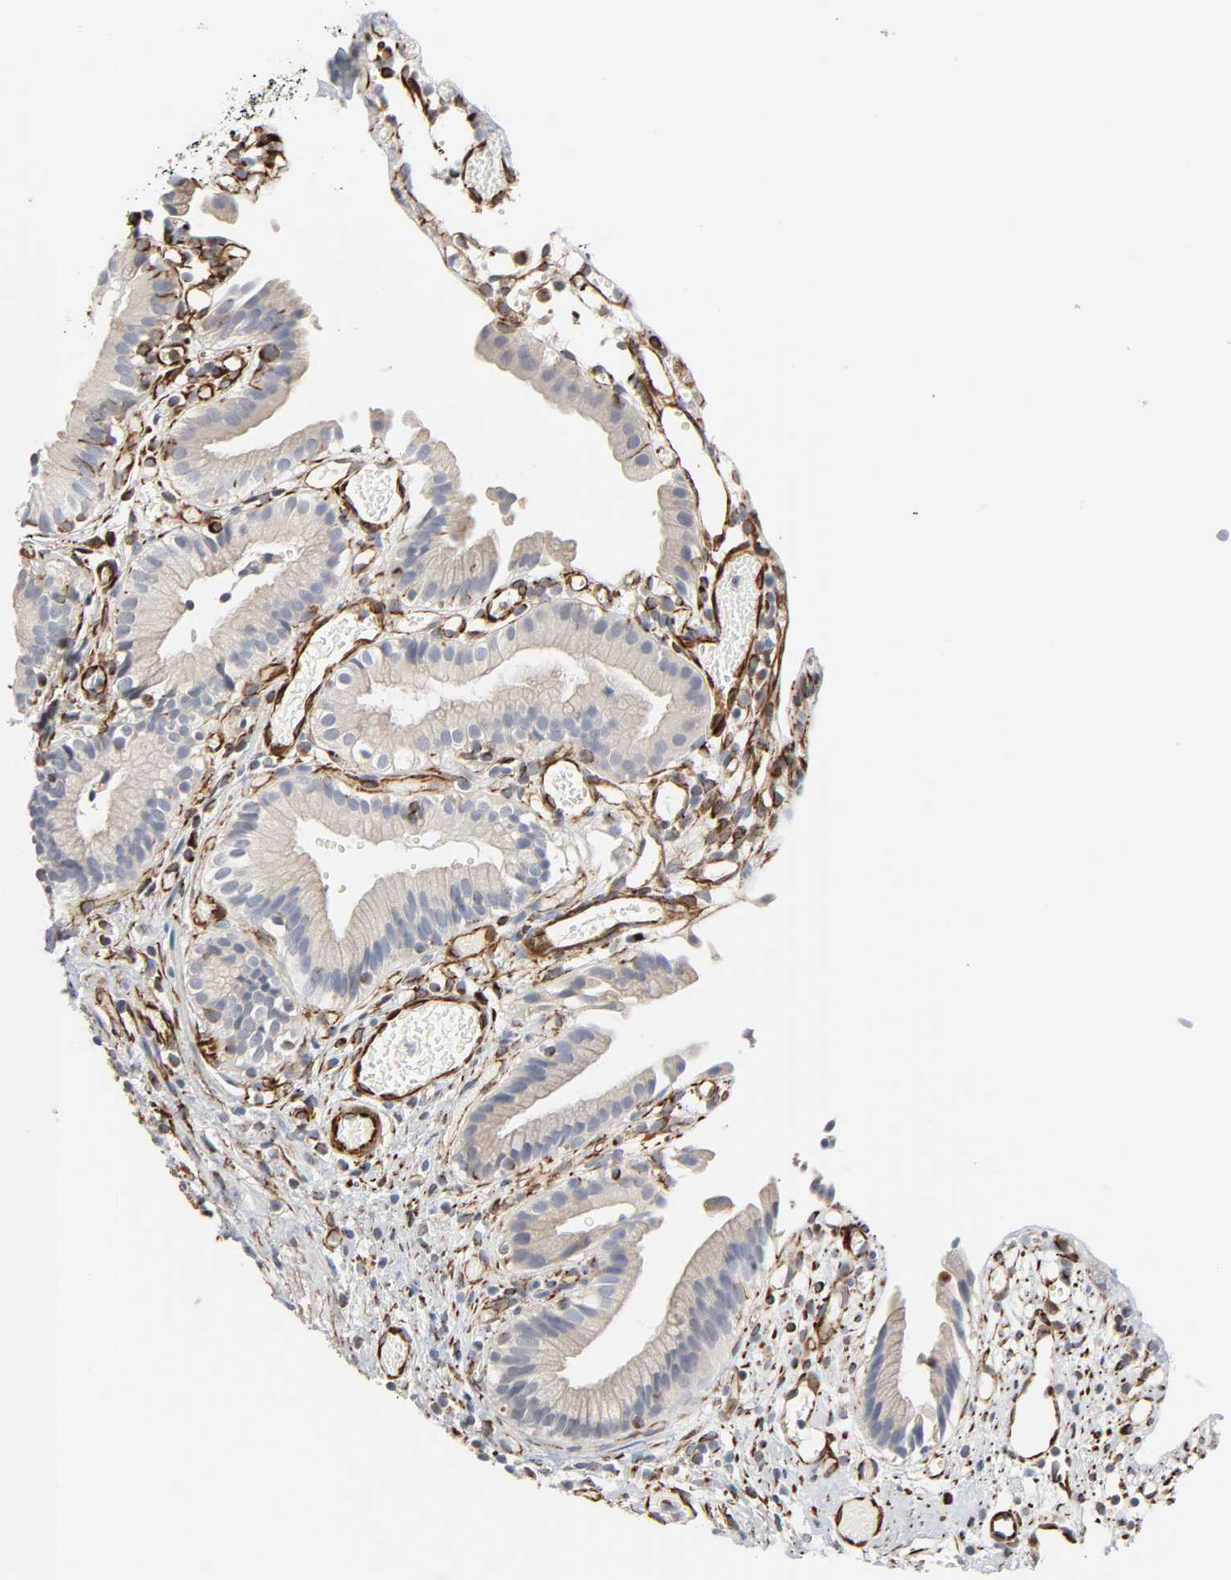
{"staining": {"intensity": "negative", "quantity": "none", "location": "none"}, "tissue": "gallbladder", "cell_type": "Glandular cells", "image_type": "normal", "snomed": [{"axis": "morphology", "description": "Normal tissue, NOS"}, {"axis": "topography", "description": "Gallbladder"}], "caption": "An immunohistochemistry (IHC) image of normal gallbladder is shown. There is no staining in glandular cells of gallbladder. (DAB (3,3'-diaminobenzidine) IHC with hematoxylin counter stain).", "gene": "FAM118A", "patient": {"sex": "male", "age": 65}}